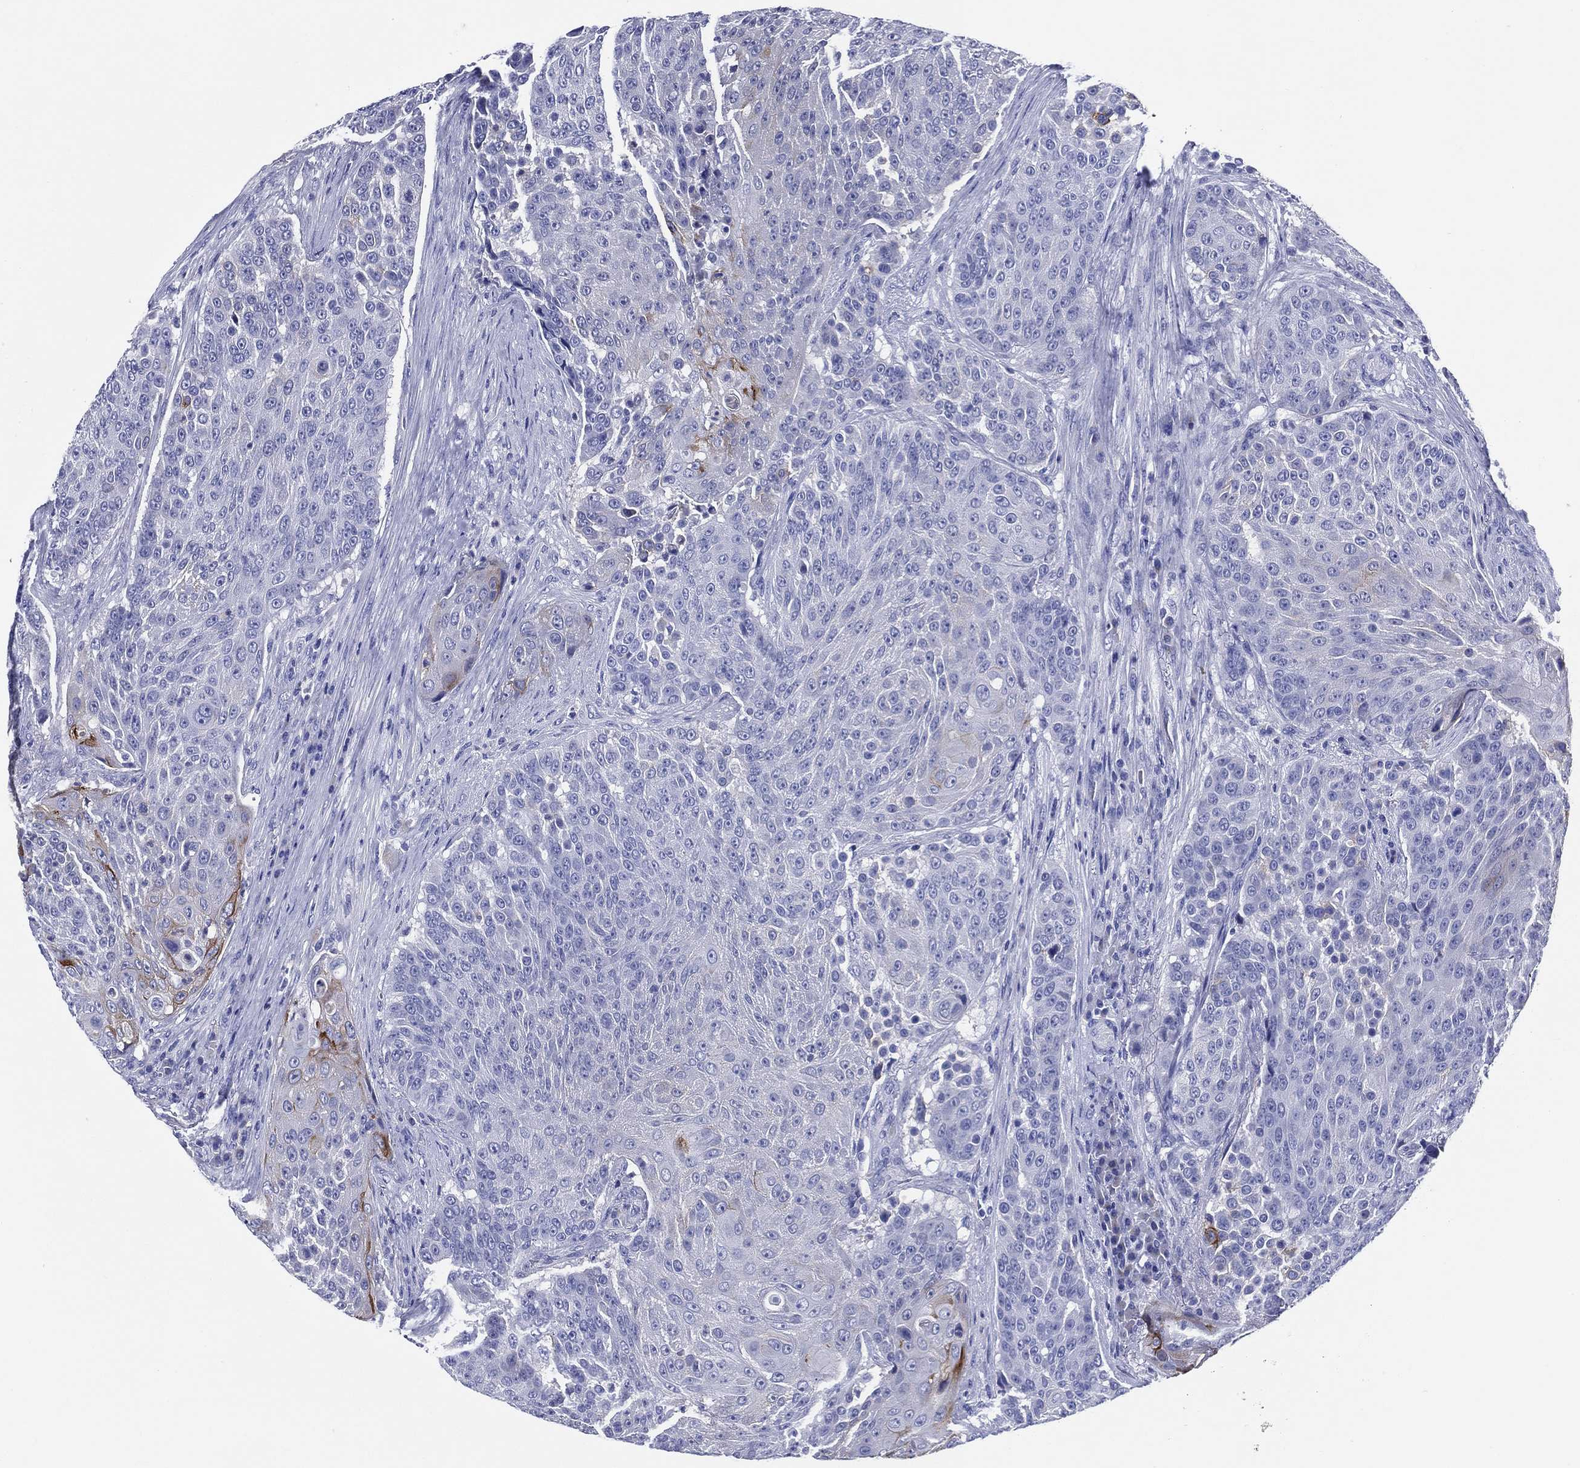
{"staining": {"intensity": "negative", "quantity": "none", "location": "none"}, "tissue": "urothelial cancer", "cell_type": "Tumor cells", "image_type": "cancer", "snomed": [{"axis": "morphology", "description": "Urothelial carcinoma, High grade"}, {"axis": "topography", "description": "Urinary bladder"}], "caption": "A high-resolution micrograph shows immunohistochemistry staining of urothelial cancer, which displays no significant expression in tumor cells.", "gene": "ACE2", "patient": {"sex": "female", "age": 63}}